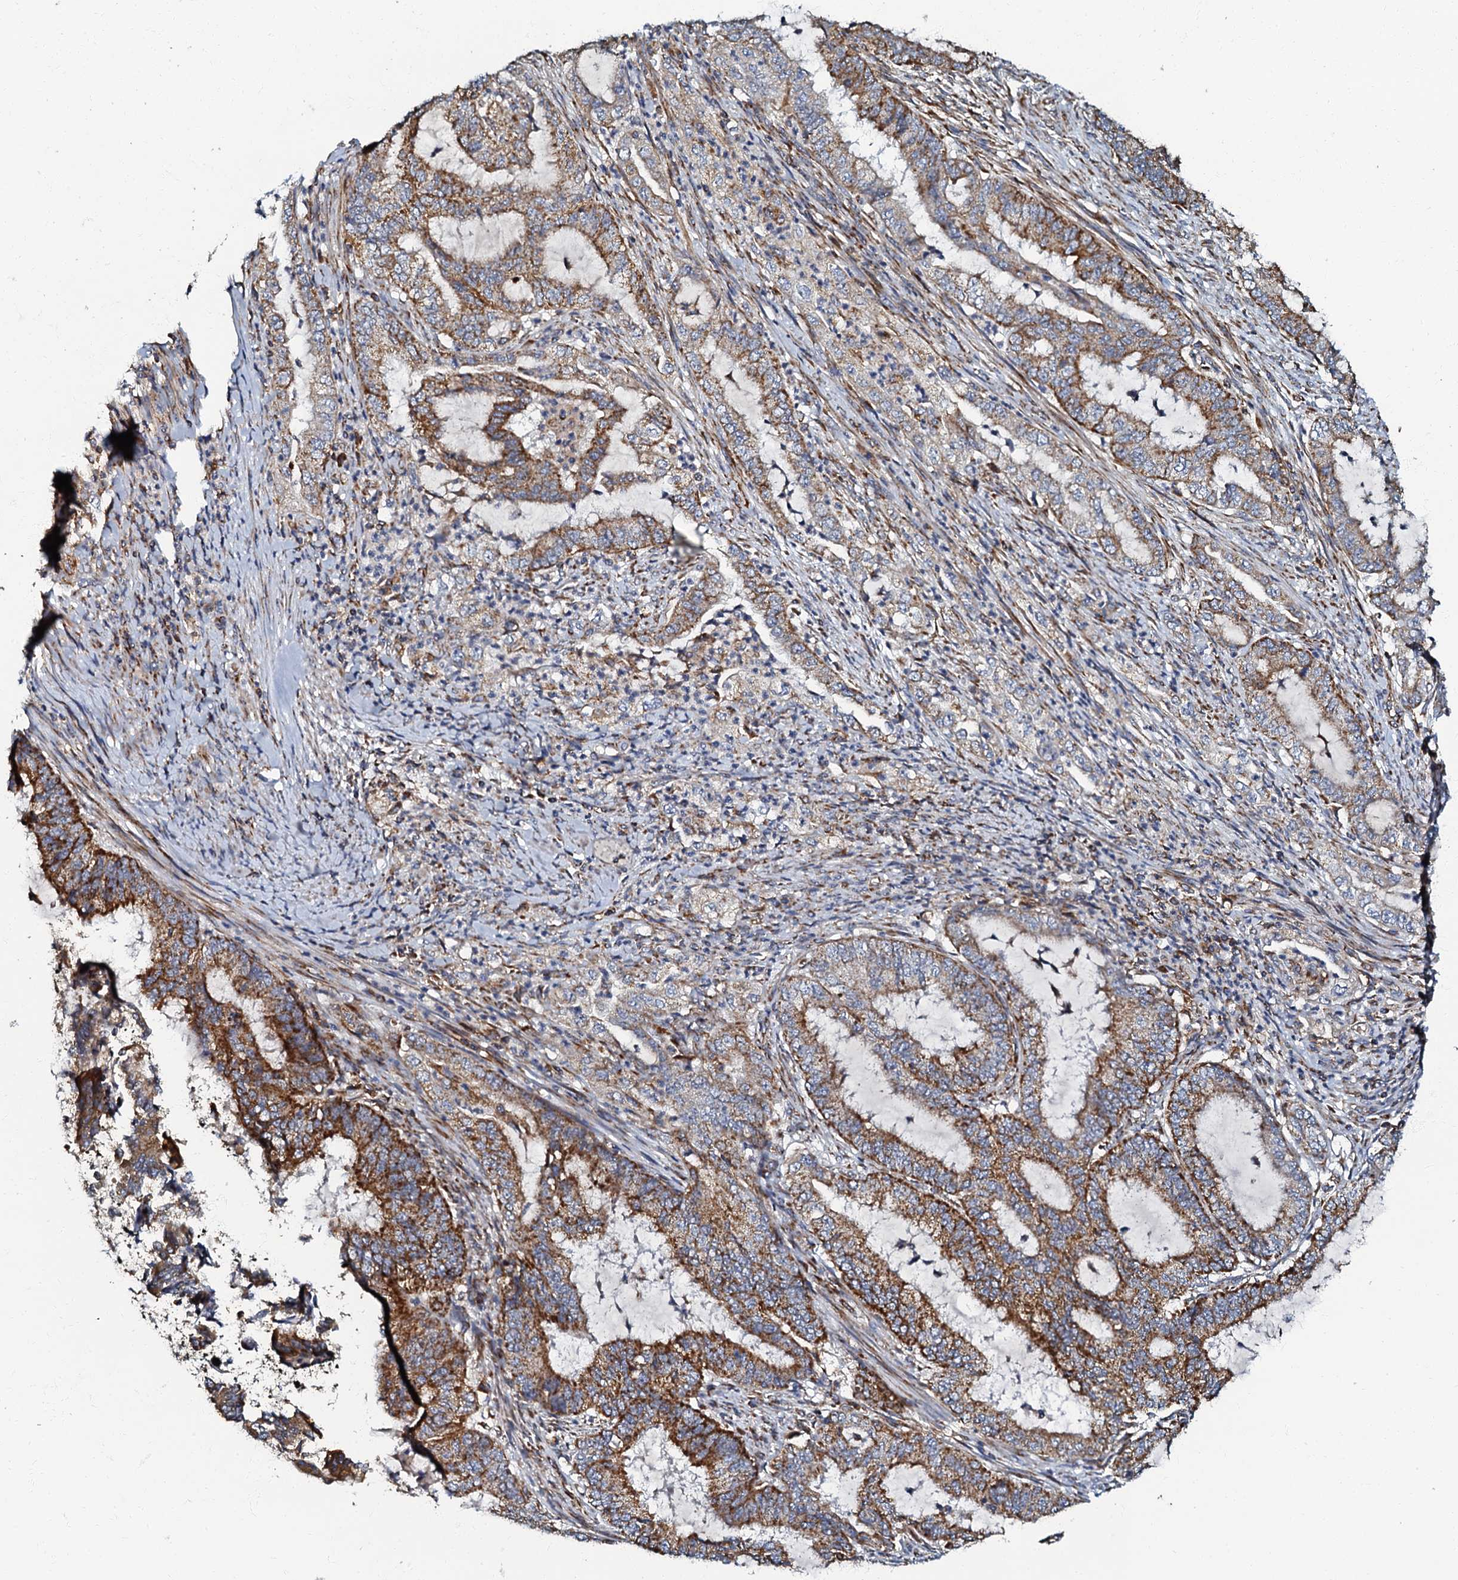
{"staining": {"intensity": "strong", "quantity": ">75%", "location": "cytoplasmic/membranous"}, "tissue": "endometrial cancer", "cell_type": "Tumor cells", "image_type": "cancer", "snomed": [{"axis": "morphology", "description": "Adenocarcinoma, NOS"}, {"axis": "topography", "description": "Endometrium"}], "caption": "Tumor cells exhibit high levels of strong cytoplasmic/membranous staining in about >75% of cells in adenocarcinoma (endometrial). (Brightfield microscopy of DAB IHC at high magnification).", "gene": "NDUFA12", "patient": {"sex": "female", "age": 51}}